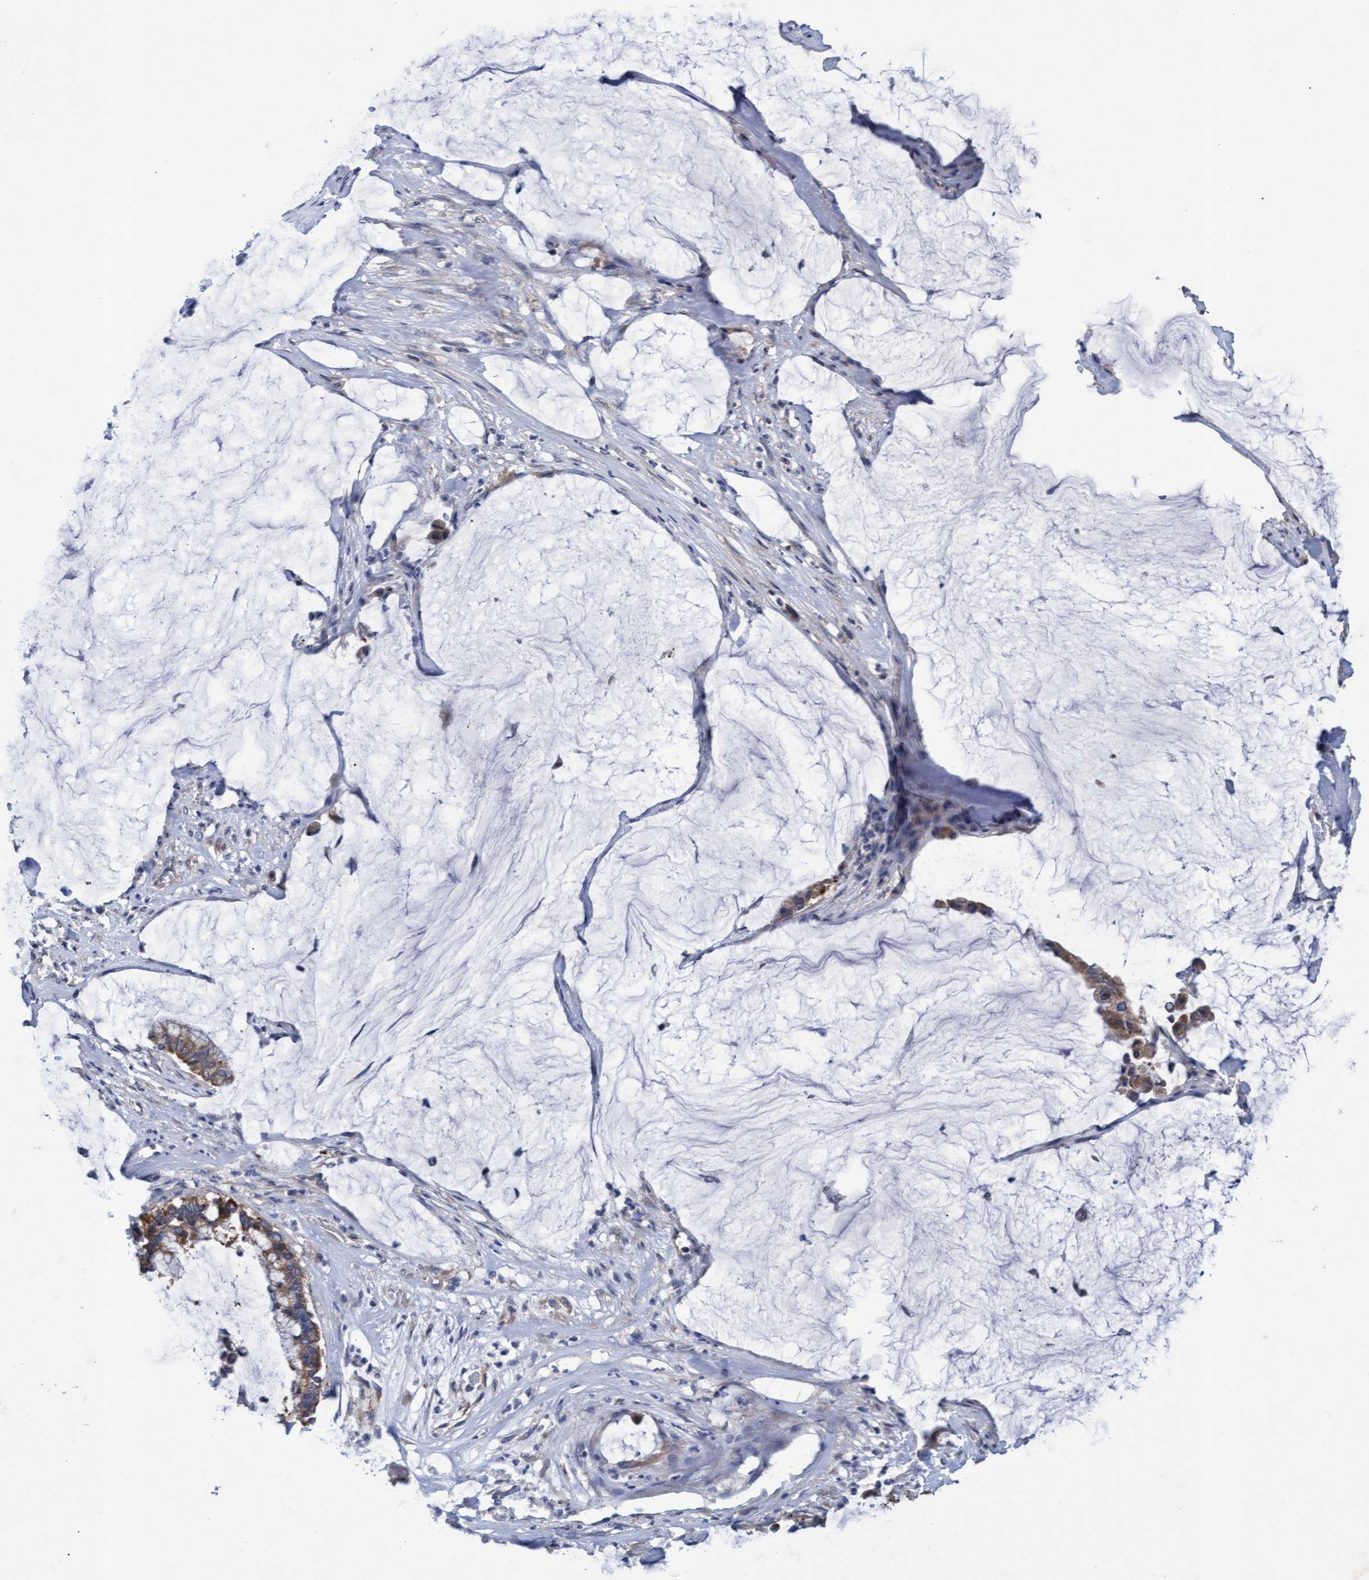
{"staining": {"intensity": "moderate", "quantity": ">75%", "location": "cytoplasmic/membranous"}, "tissue": "pancreatic cancer", "cell_type": "Tumor cells", "image_type": "cancer", "snomed": [{"axis": "morphology", "description": "Adenocarcinoma, NOS"}, {"axis": "topography", "description": "Pancreas"}], "caption": "The immunohistochemical stain labels moderate cytoplasmic/membranous expression in tumor cells of adenocarcinoma (pancreatic) tissue.", "gene": "MRPL38", "patient": {"sex": "male", "age": 41}}